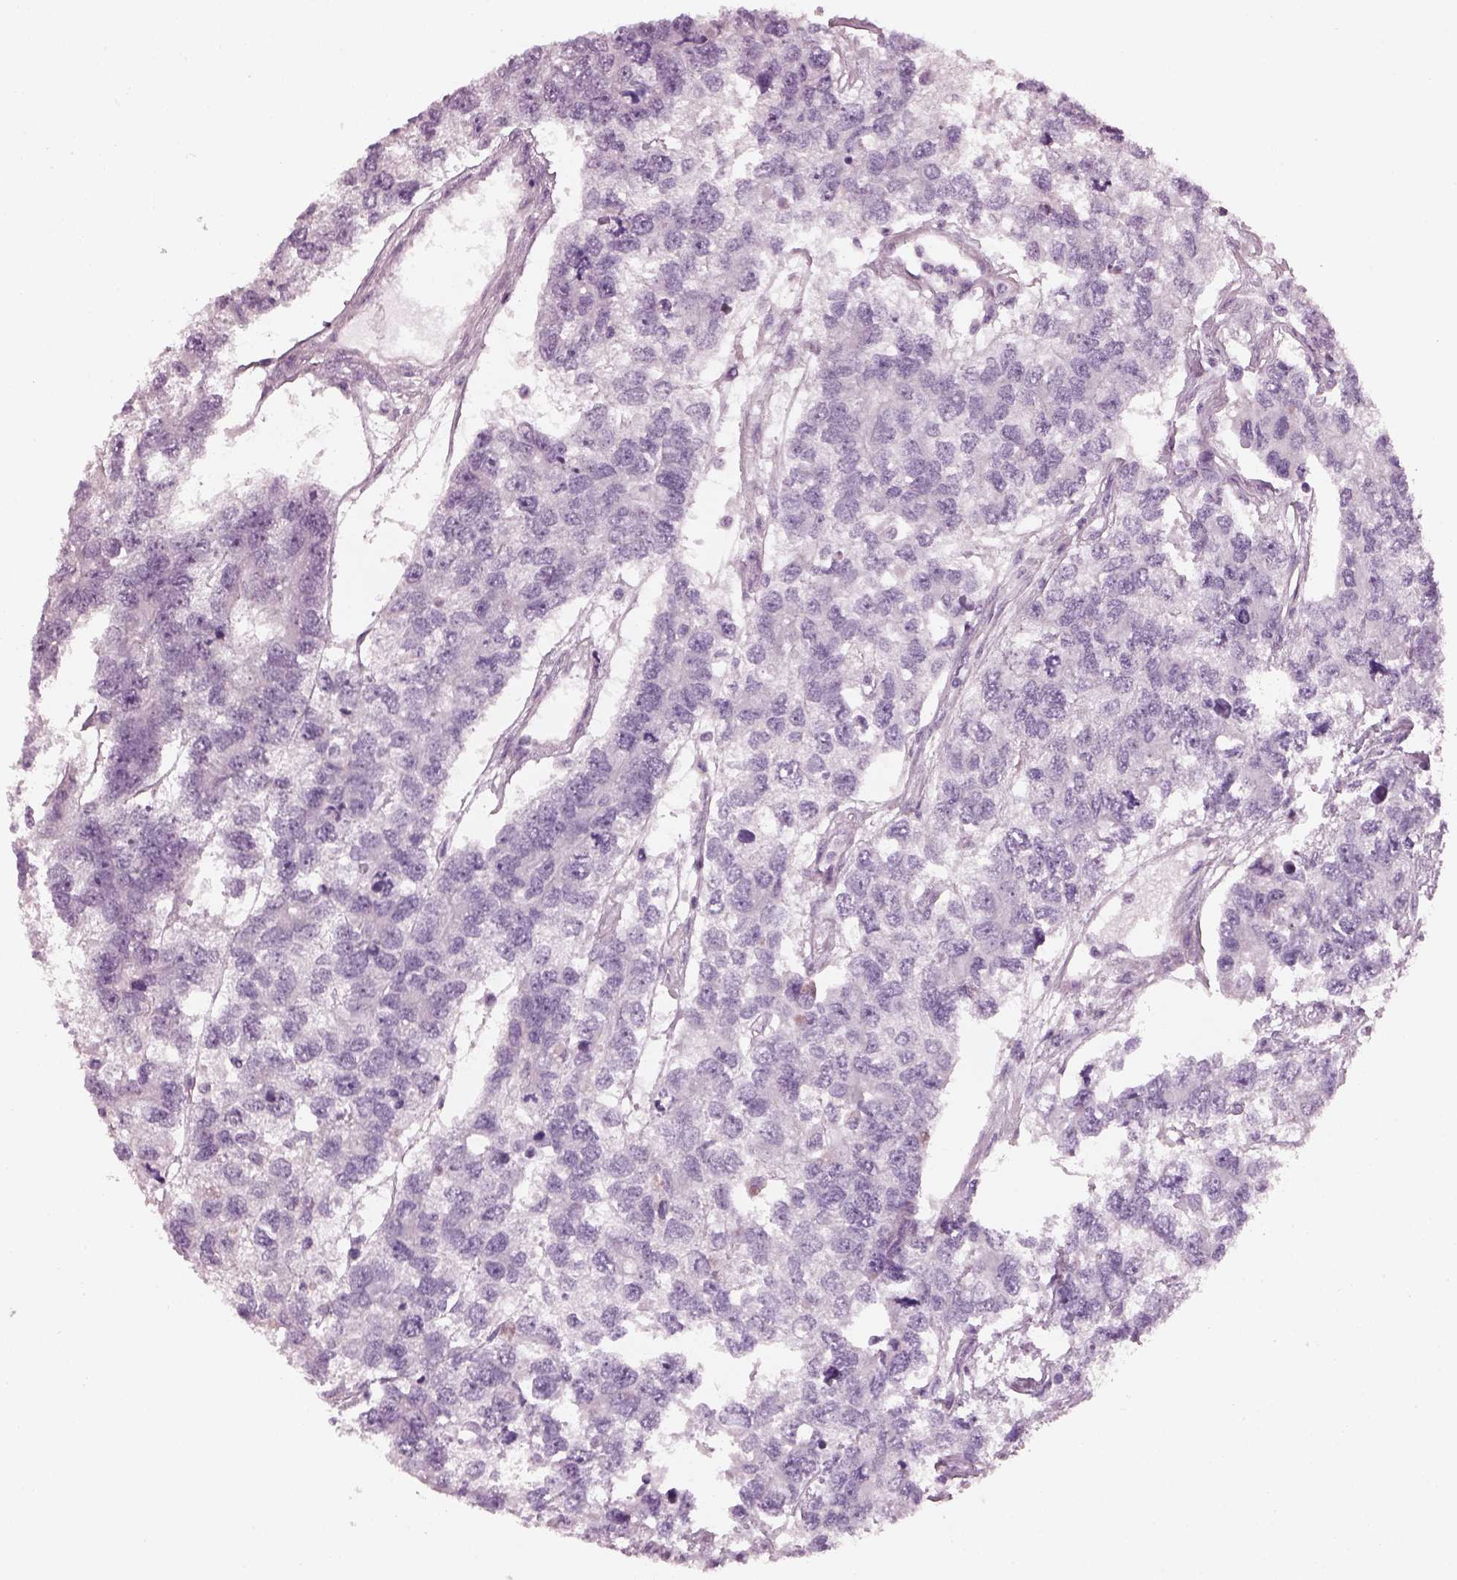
{"staining": {"intensity": "negative", "quantity": "none", "location": "none"}, "tissue": "testis cancer", "cell_type": "Tumor cells", "image_type": "cancer", "snomed": [{"axis": "morphology", "description": "Seminoma, NOS"}, {"axis": "topography", "description": "Testis"}], "caption": "A micrograph of human testis cancer (seminoma) is negative for staining in tumor cells. (DAB (3,3'-diaminobenzidine) IHC, high magnification).", "gene": "PDC", "patient": {"sex": "male", "age": 52}}